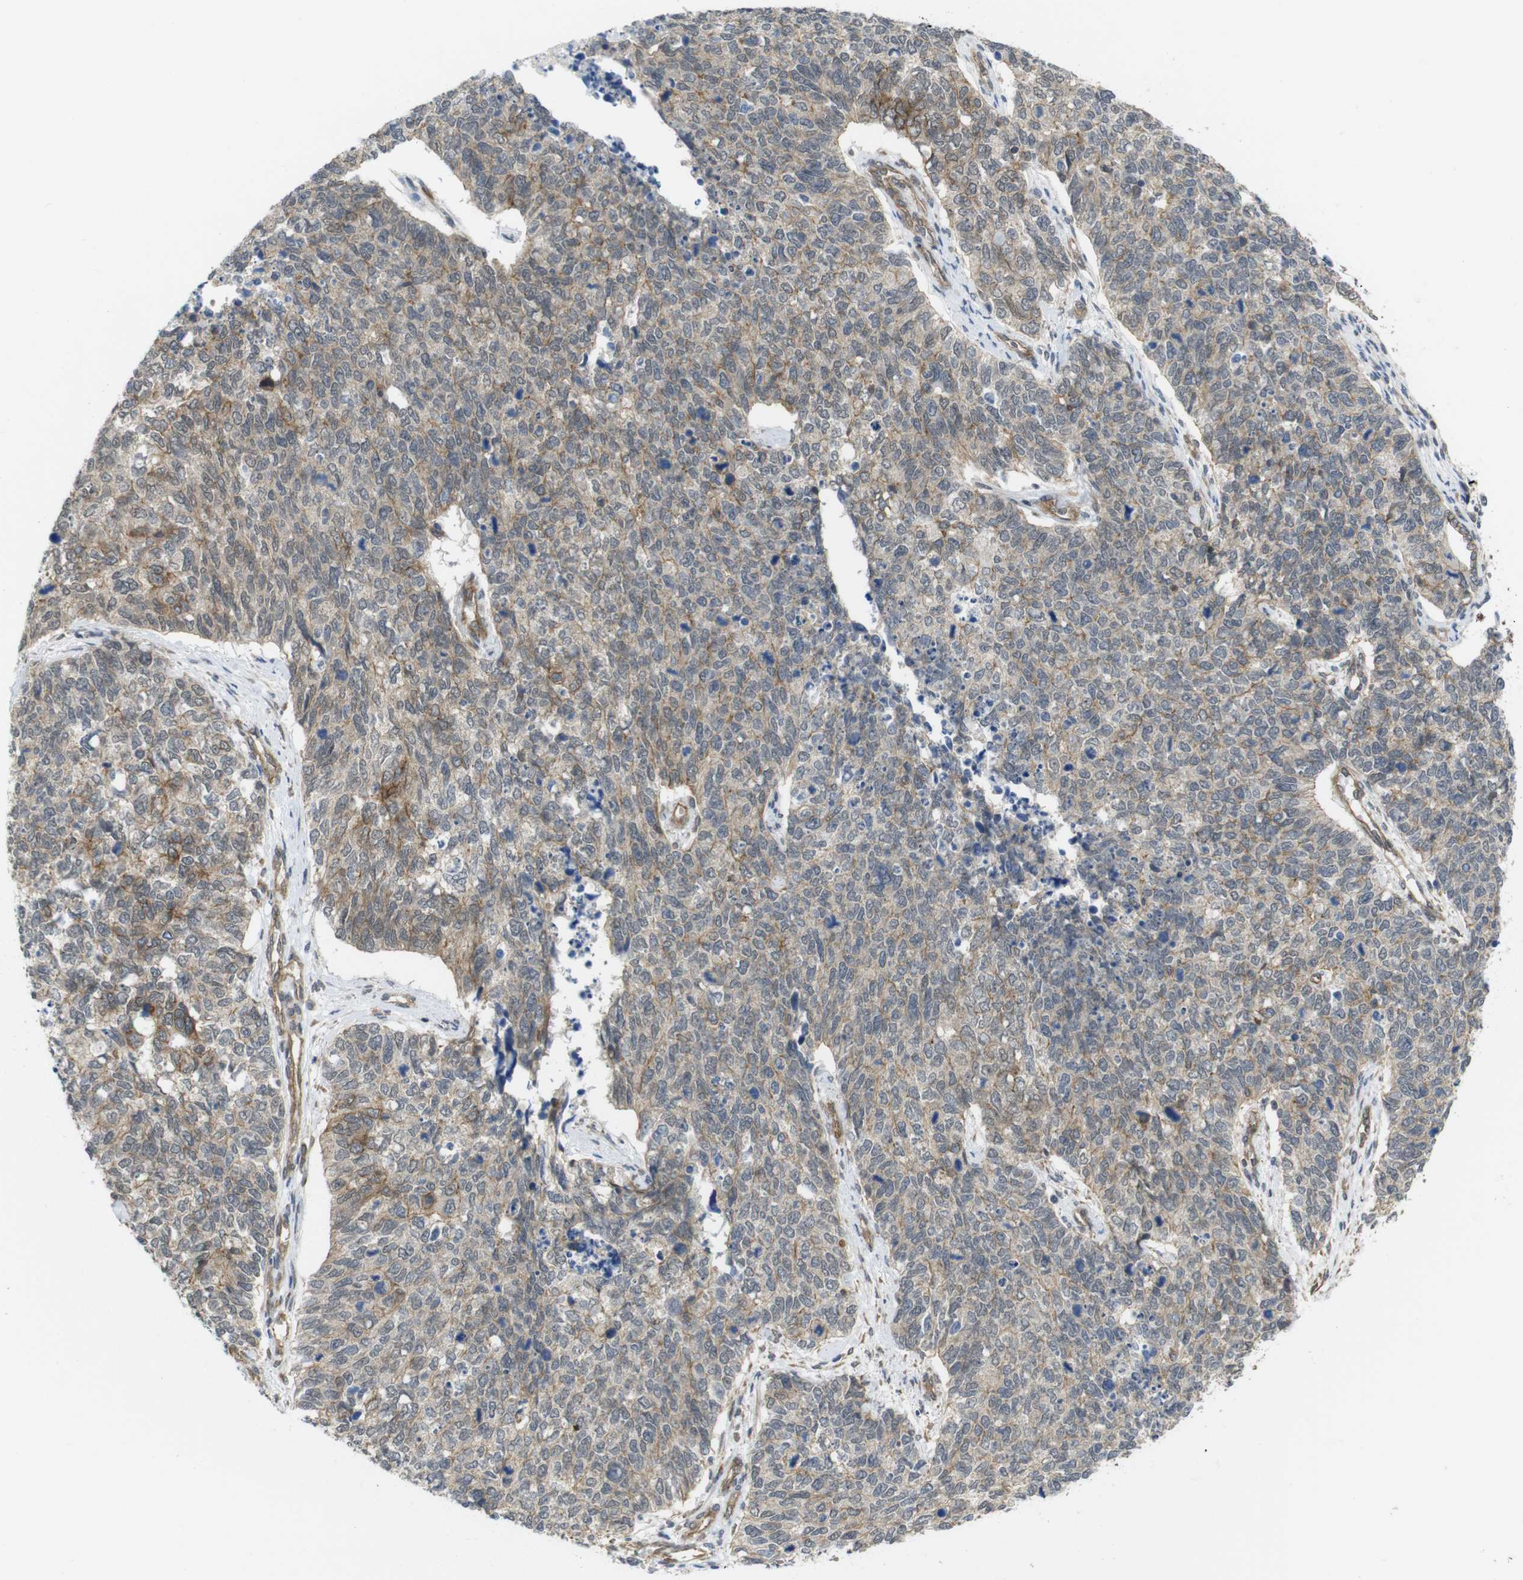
{"staining": {"intensity": "moderate", "quantity": "<25%", "location": "cytoplasmic/membranous"}, "tissue": "cervical cancer", "cell_type": "Tumor cells", "image_type": "cancer", "snomed": [{"axis": "morphology", "description": "Squamous cell carcinoma, NOS"}, {"axis": "topography", "description": "Cervix"}], "caption": "IHC image of neoplastic tissue: human cervical cancer (squamous cell carcinoma) stained using immunohistochemistry (IHC) demonstrates low levels of moderate protein expression localized specifically in the cytoplasmic/membranous of tumor cells, appearing as a cytoplasmic/membranous brown color.", "gene": "ZDHHC5", "patient": {"sex": "female", "age": 63}}